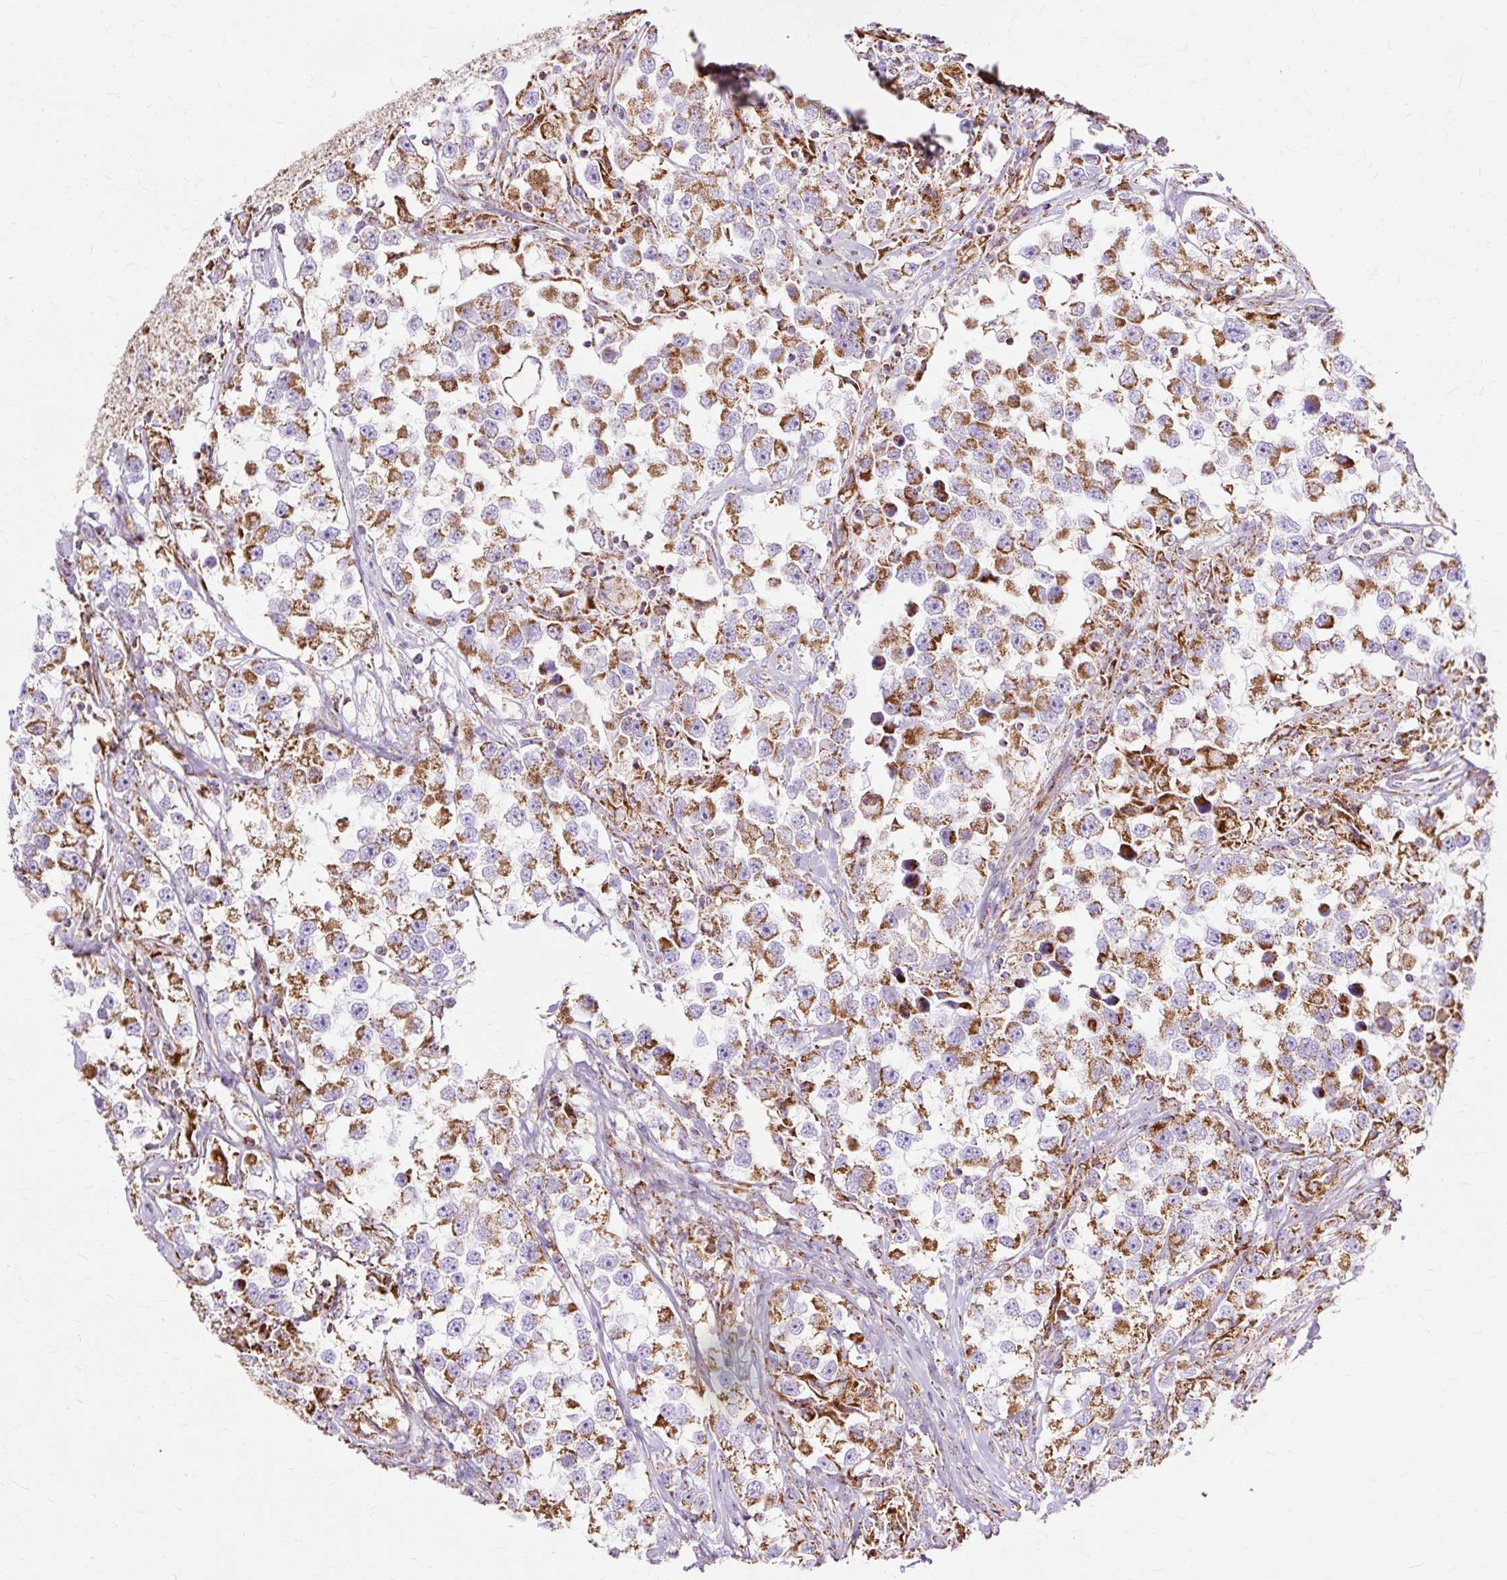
{"staining": {"intensity": "moderate", "quantity": ">75%", "location": "cytoplasmic/membranous"}, "tissue": "testis cancer", "cell_type": "Tumor cells", "image_type": "cancer", "snomed": [{"axis": "morphology", "description": "Seminoma, NOS"}, {"axis": "topography", "description": "Testis"}], "caption": "Testis cancer stained with IHC shows moderate cytoplasmic/membranous staining in approximately >75% of tumor cells.", "gene": "DLAT", "patient": {"sex": "male", "age": 46}}